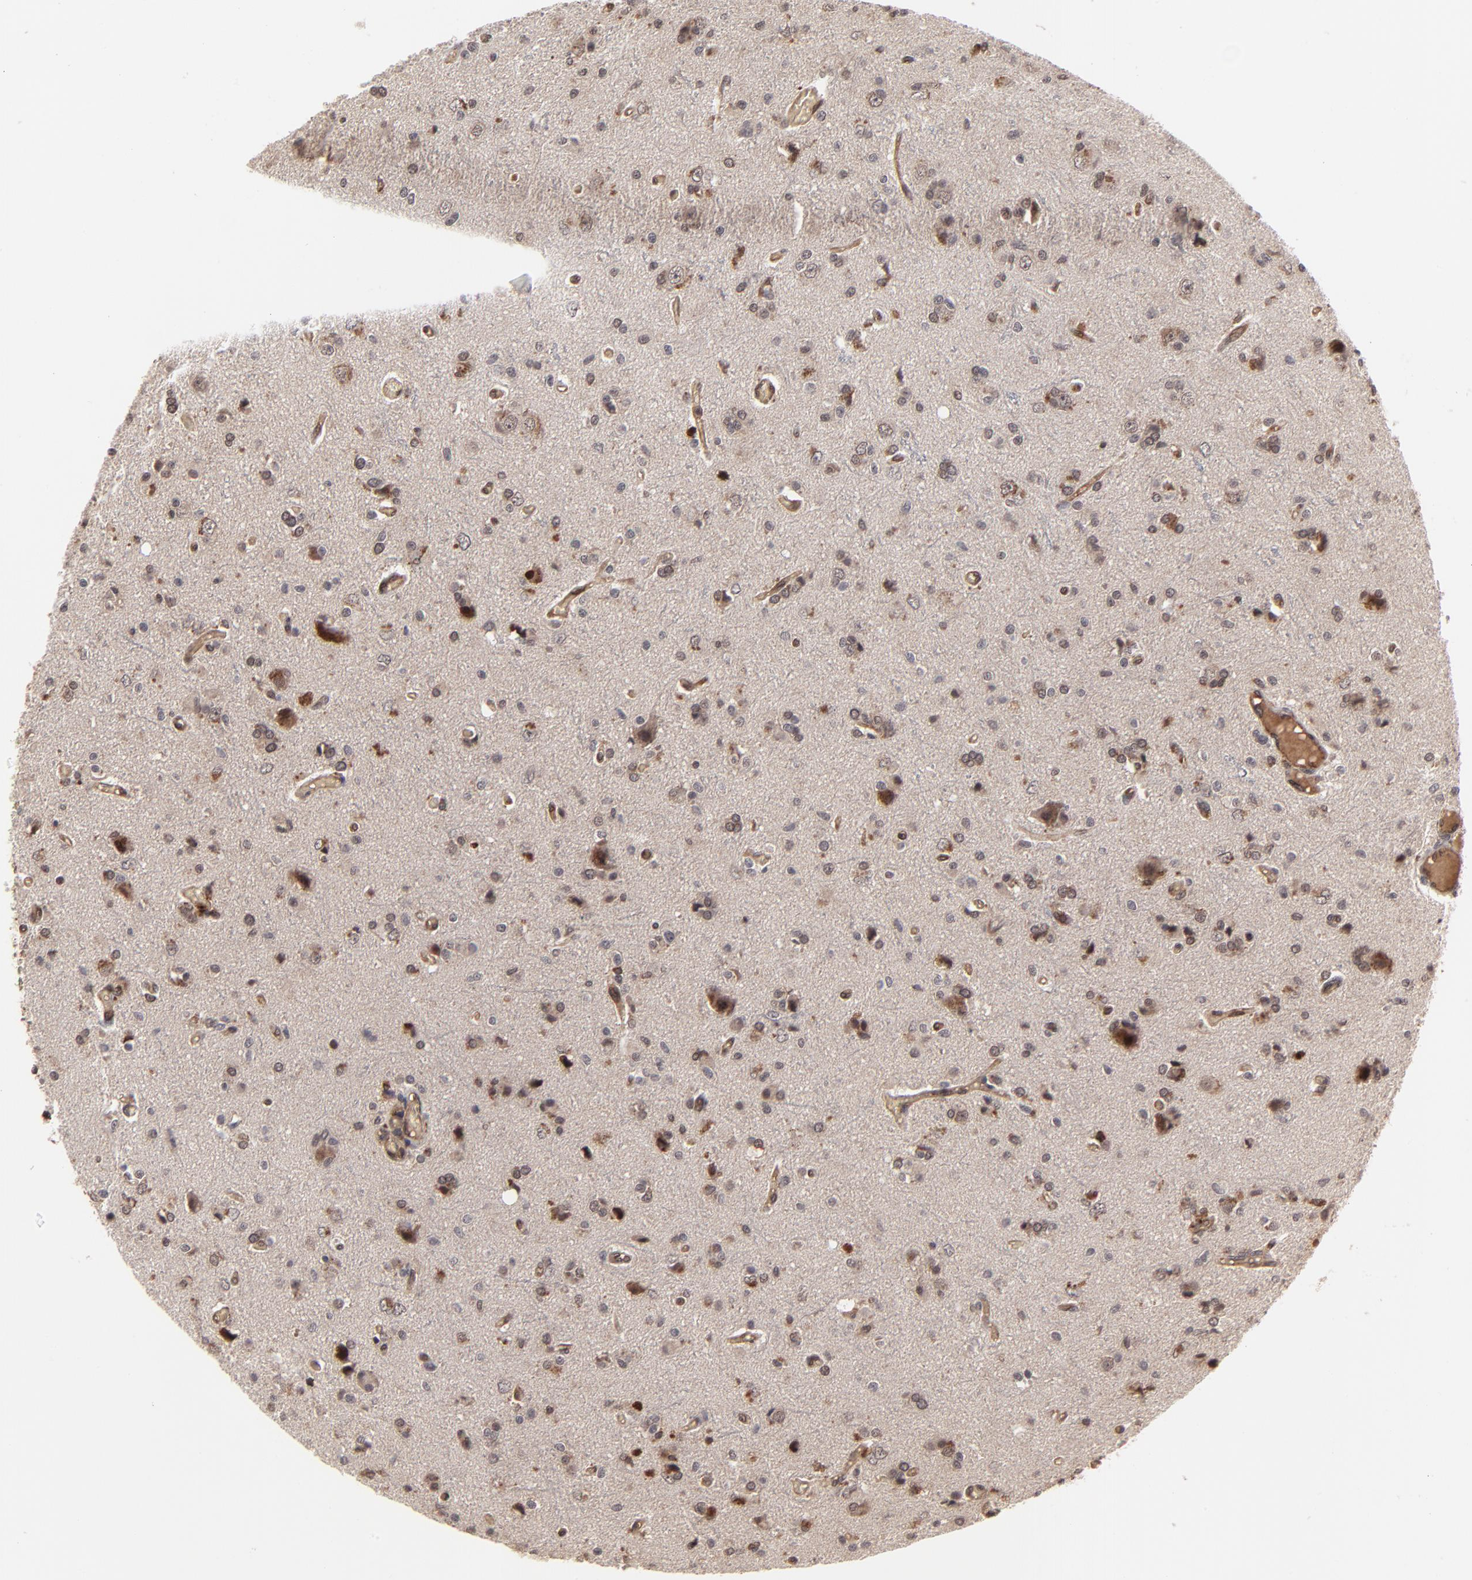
{"staining": {"intensity": "moderate", "quantity": "25%-75%", "location": "cytoplasmic/membranous,nuclear"}, "tissue": "glioma", "cell_type": "Tumor cells", "image_type": "cancer", "snomed": [{"axis": "morphology", "description": "Glioma, malignant, High grade"}, {"axis": "topography", "description": "Brain"}], "caption": "A brown stain labels moderate cytoplasmic/membranous and nuclear staining of a protein in human glioma tumor cells.", "gene": "CASP10", "patient": {"sex": "male", "age": 47}}